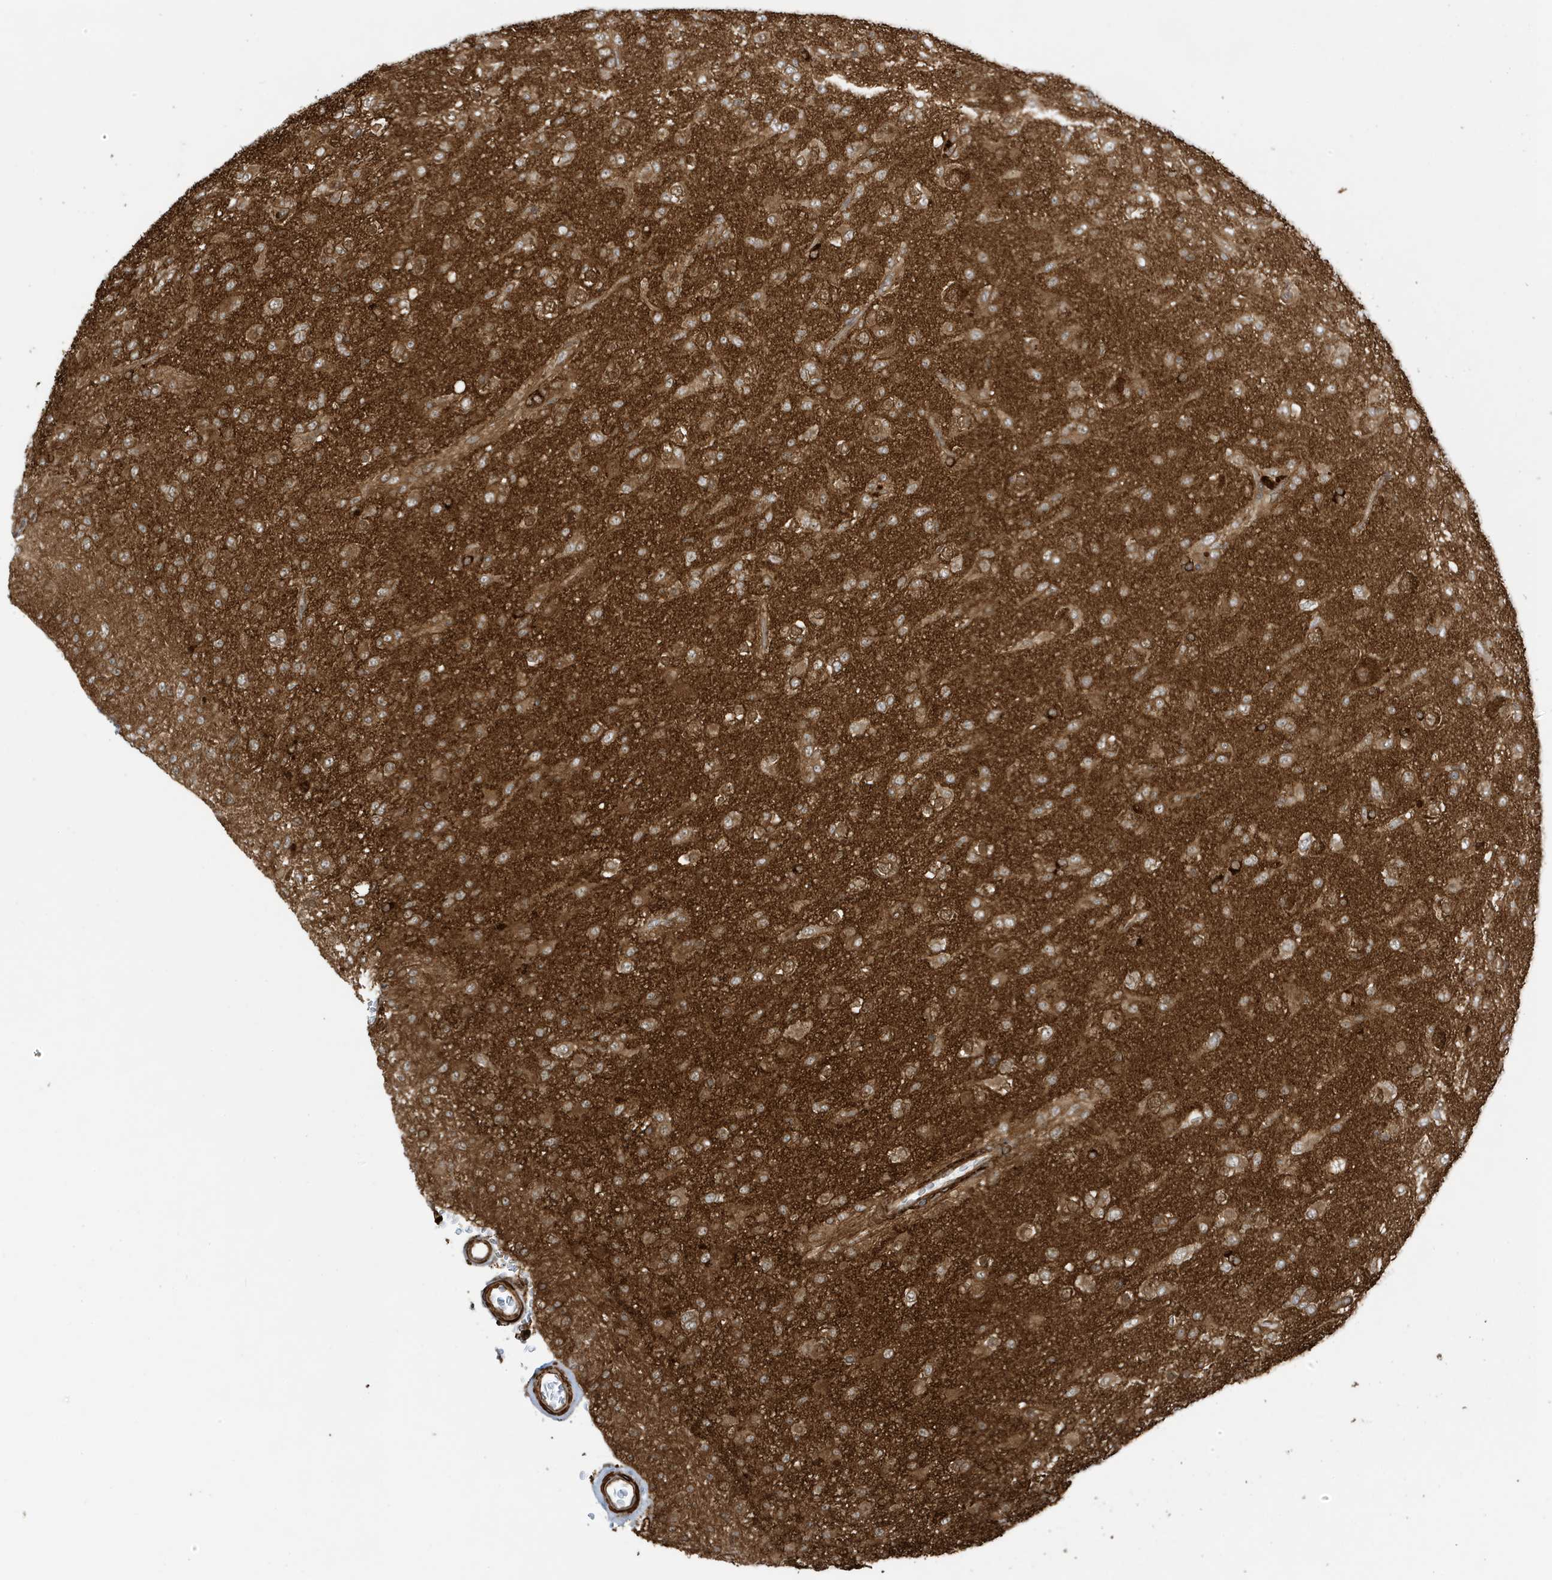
{"staining": {"intensity": "moderate", "quantity": ">75%", "location": "cytoplasmic/membranous"}, "tissue": "glioma", "cell_type": "Tumor cells", "image_type": "cancer", "snomed": [{"axis": "morphology", "description": "Glioma, malignant, Low grade"}, {"axis": "topography", "description": "Brain"}], "caption": "This is a histology image of immunohistochemistry (IHC) staining of glioma, which shows moderate expression in the cytoplasmic/membranous of tumor cells.", "gene": "CDC42EP3", "patient": {"sex": "male", "age": 65}}